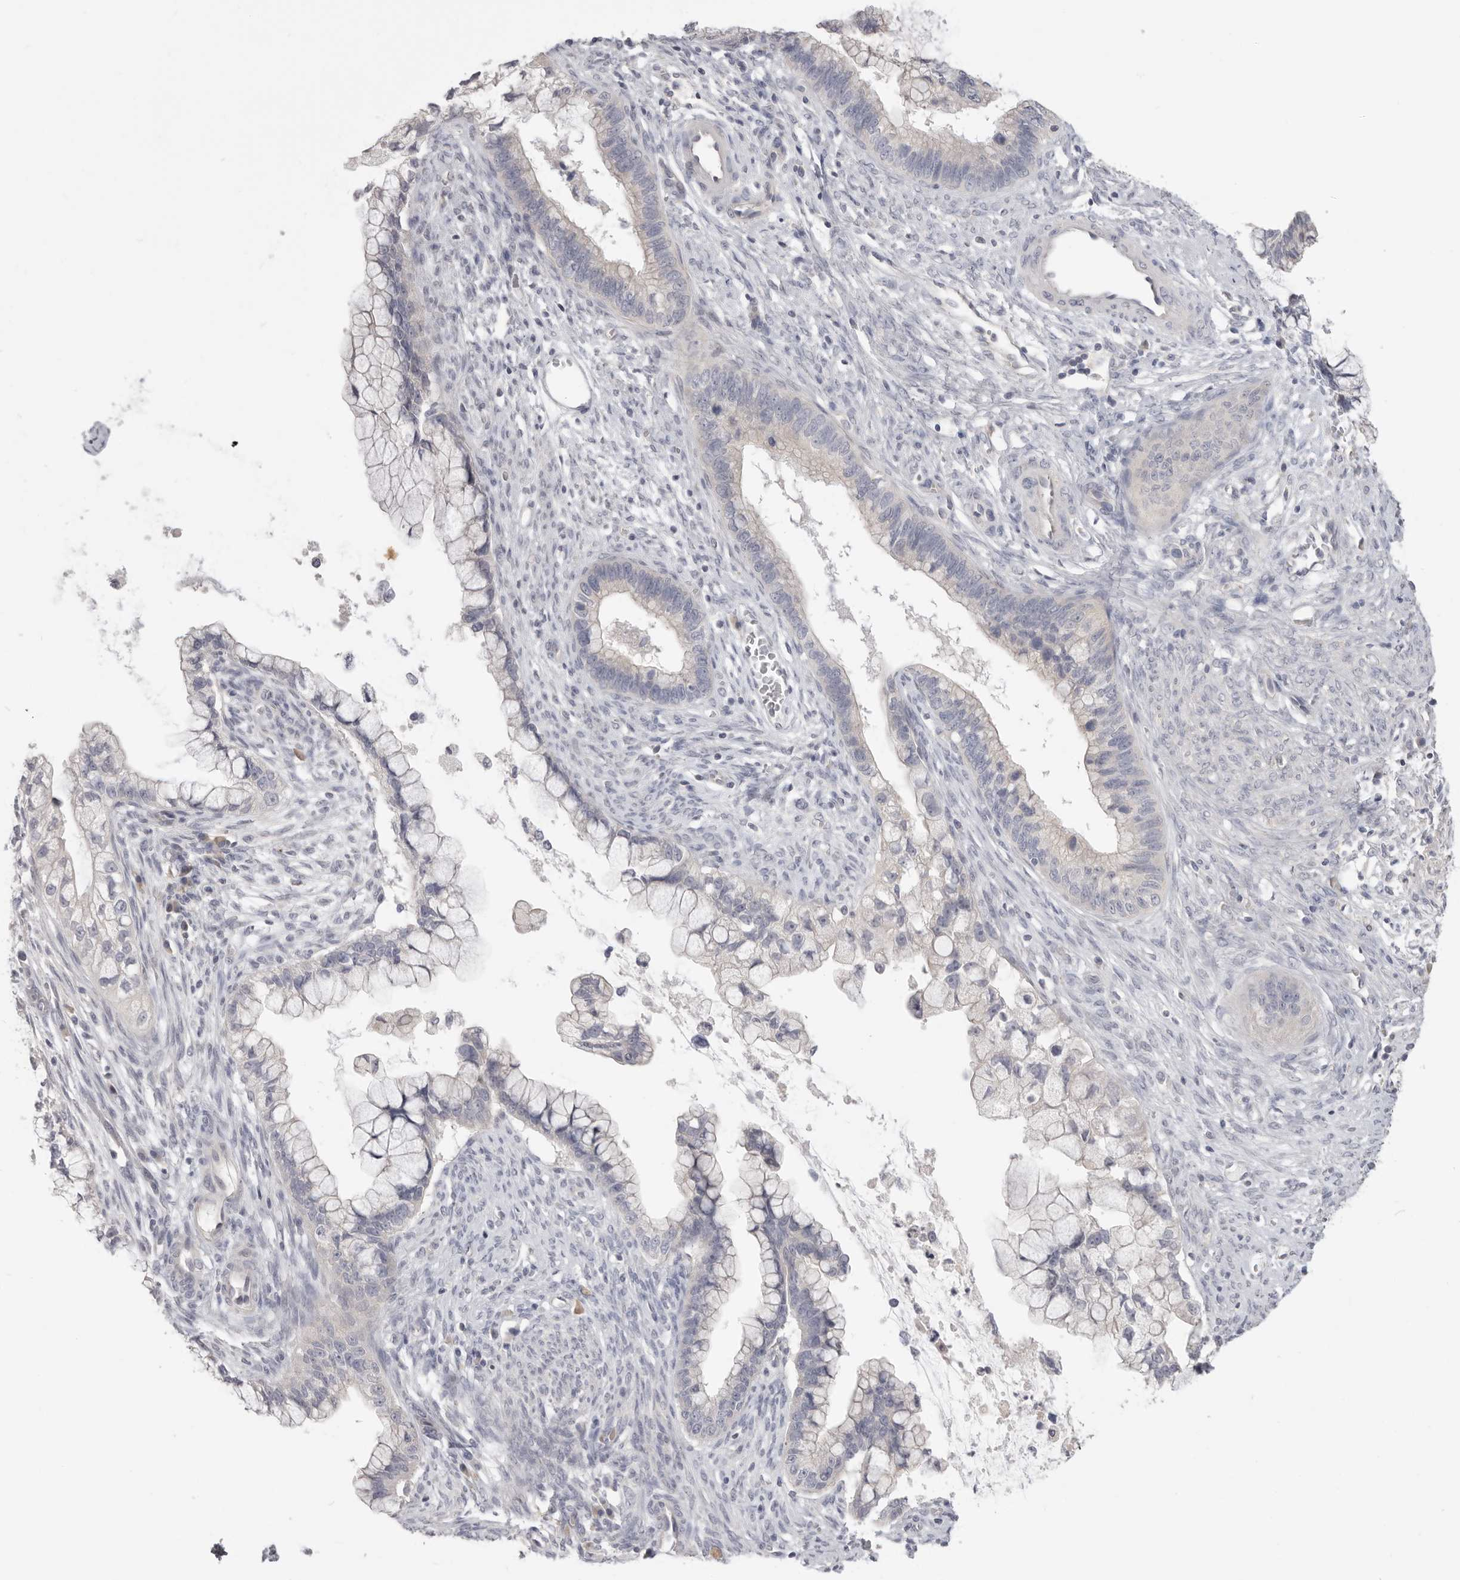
{"staining": {"intensity": "negative", "quantity": "none", "location": "none"}, "tissue": "cervical cancer", "cell_type": "Tumor cells", "image_type": "cancer", "snomed": [{"axis": "morphology", "description": "Adenocarcinoma, NOS"}, {"axis": "topography", "description": "Cervix"}], "caption": "Tumor cells are negative for brown protein staining in cervical cancer. (Brightfield microscopy of DAB (3,3'-diaminobenzidine) IHC at high magnification).", "gene": "XIRP1", "patient": {"sex": "female", "age": 44}}